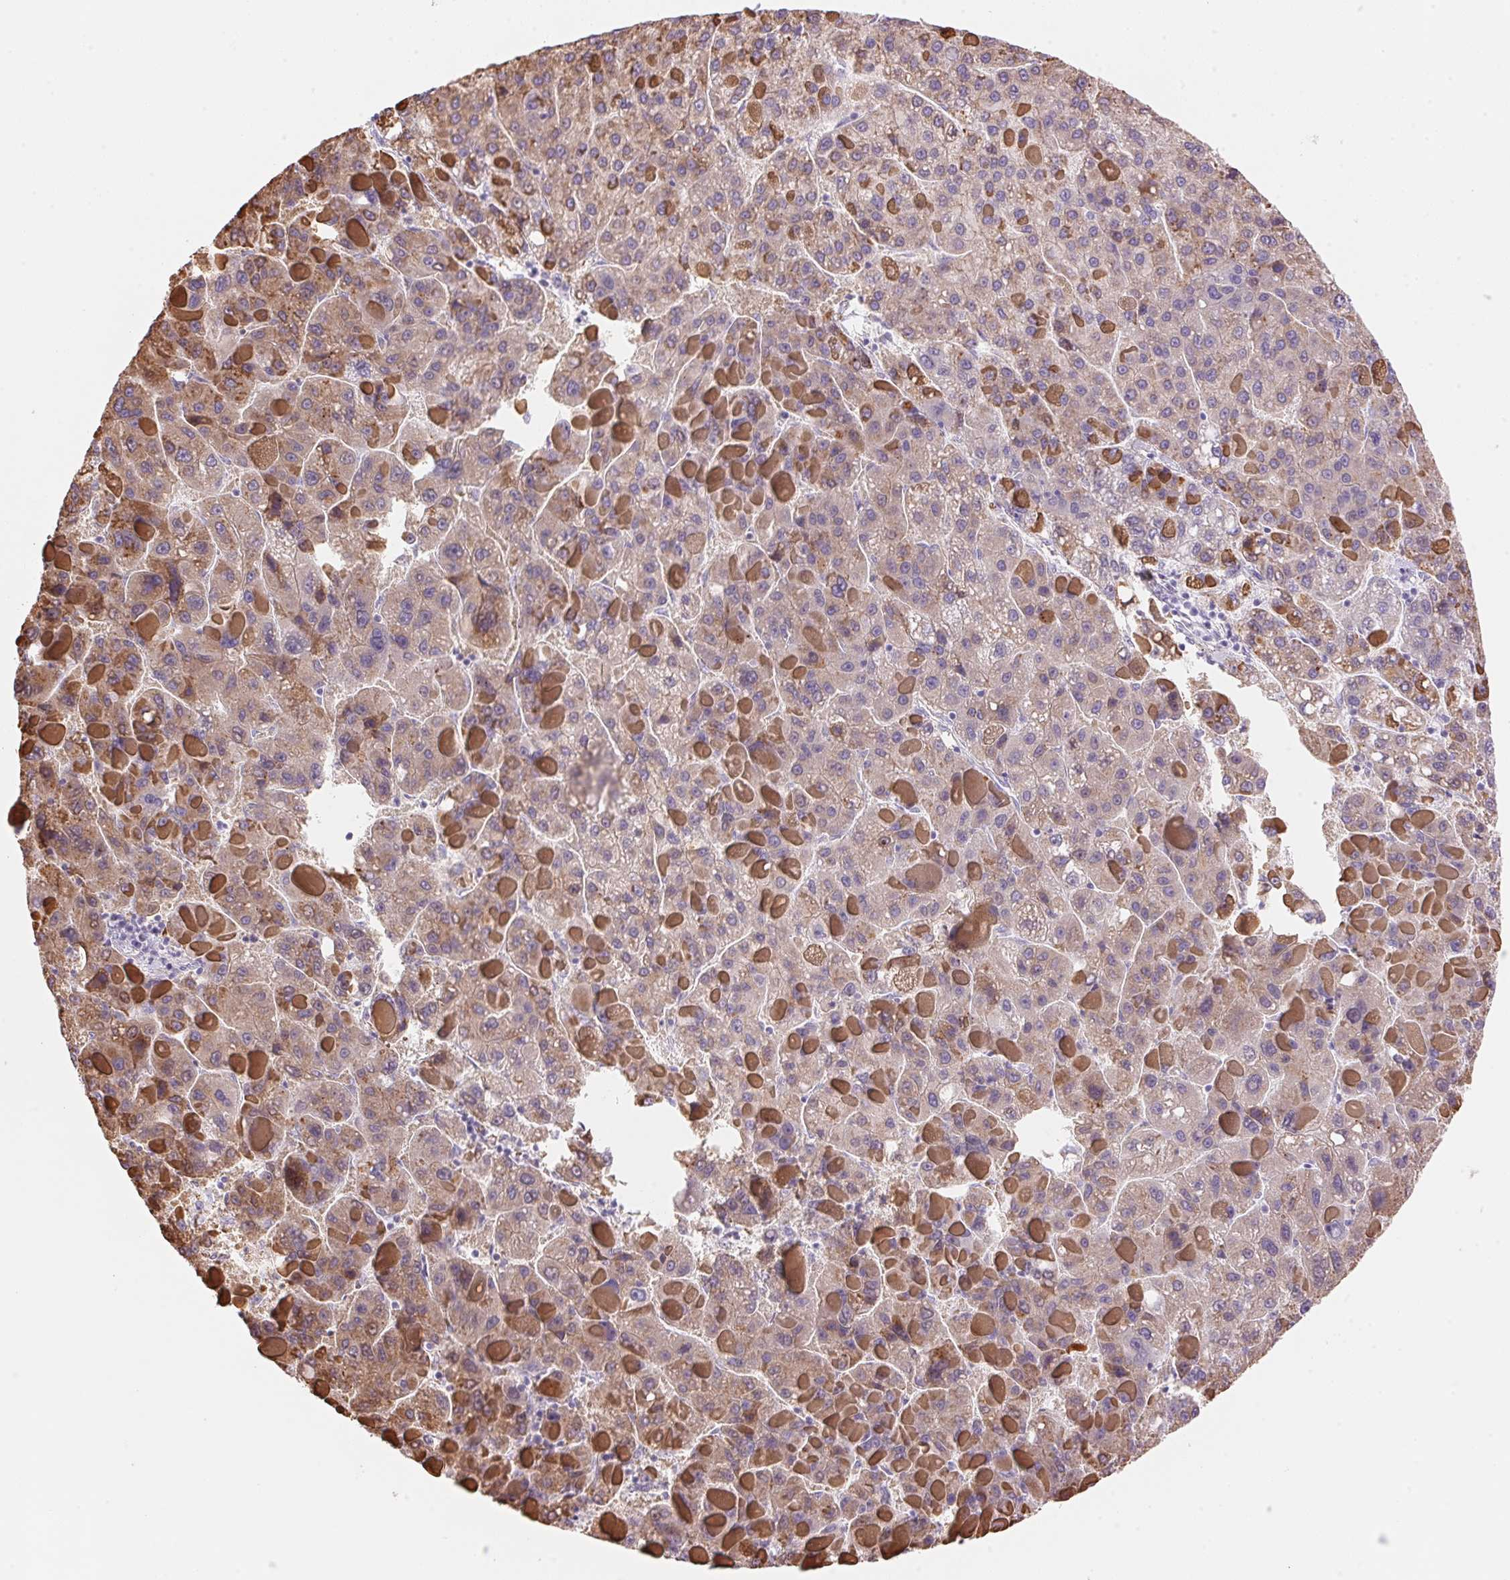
{"staining": {"intensity": "weak", "quantity": "25%-75%", "location": "cytoplasmic/membranous"}, "tissue": "liver cancer", "cell_type": "Tumor cells", "image_type": "cancer", "snomed": [{"axis": "morphology", "description": "Carcinoma, Hepatocellular, NOS"}, {"axis": "topography", "description": "Liver"}], "caption": "IHC photomicrograph of liver hepatocellular carcinoma stained for a protein (brown), which demonstrates low levels of weak cytoplasmic/membranous staining in about 25%-75% of tumor cells.", "gene": "TEKT1", "patient": {"sex": "female", "age": 82}}